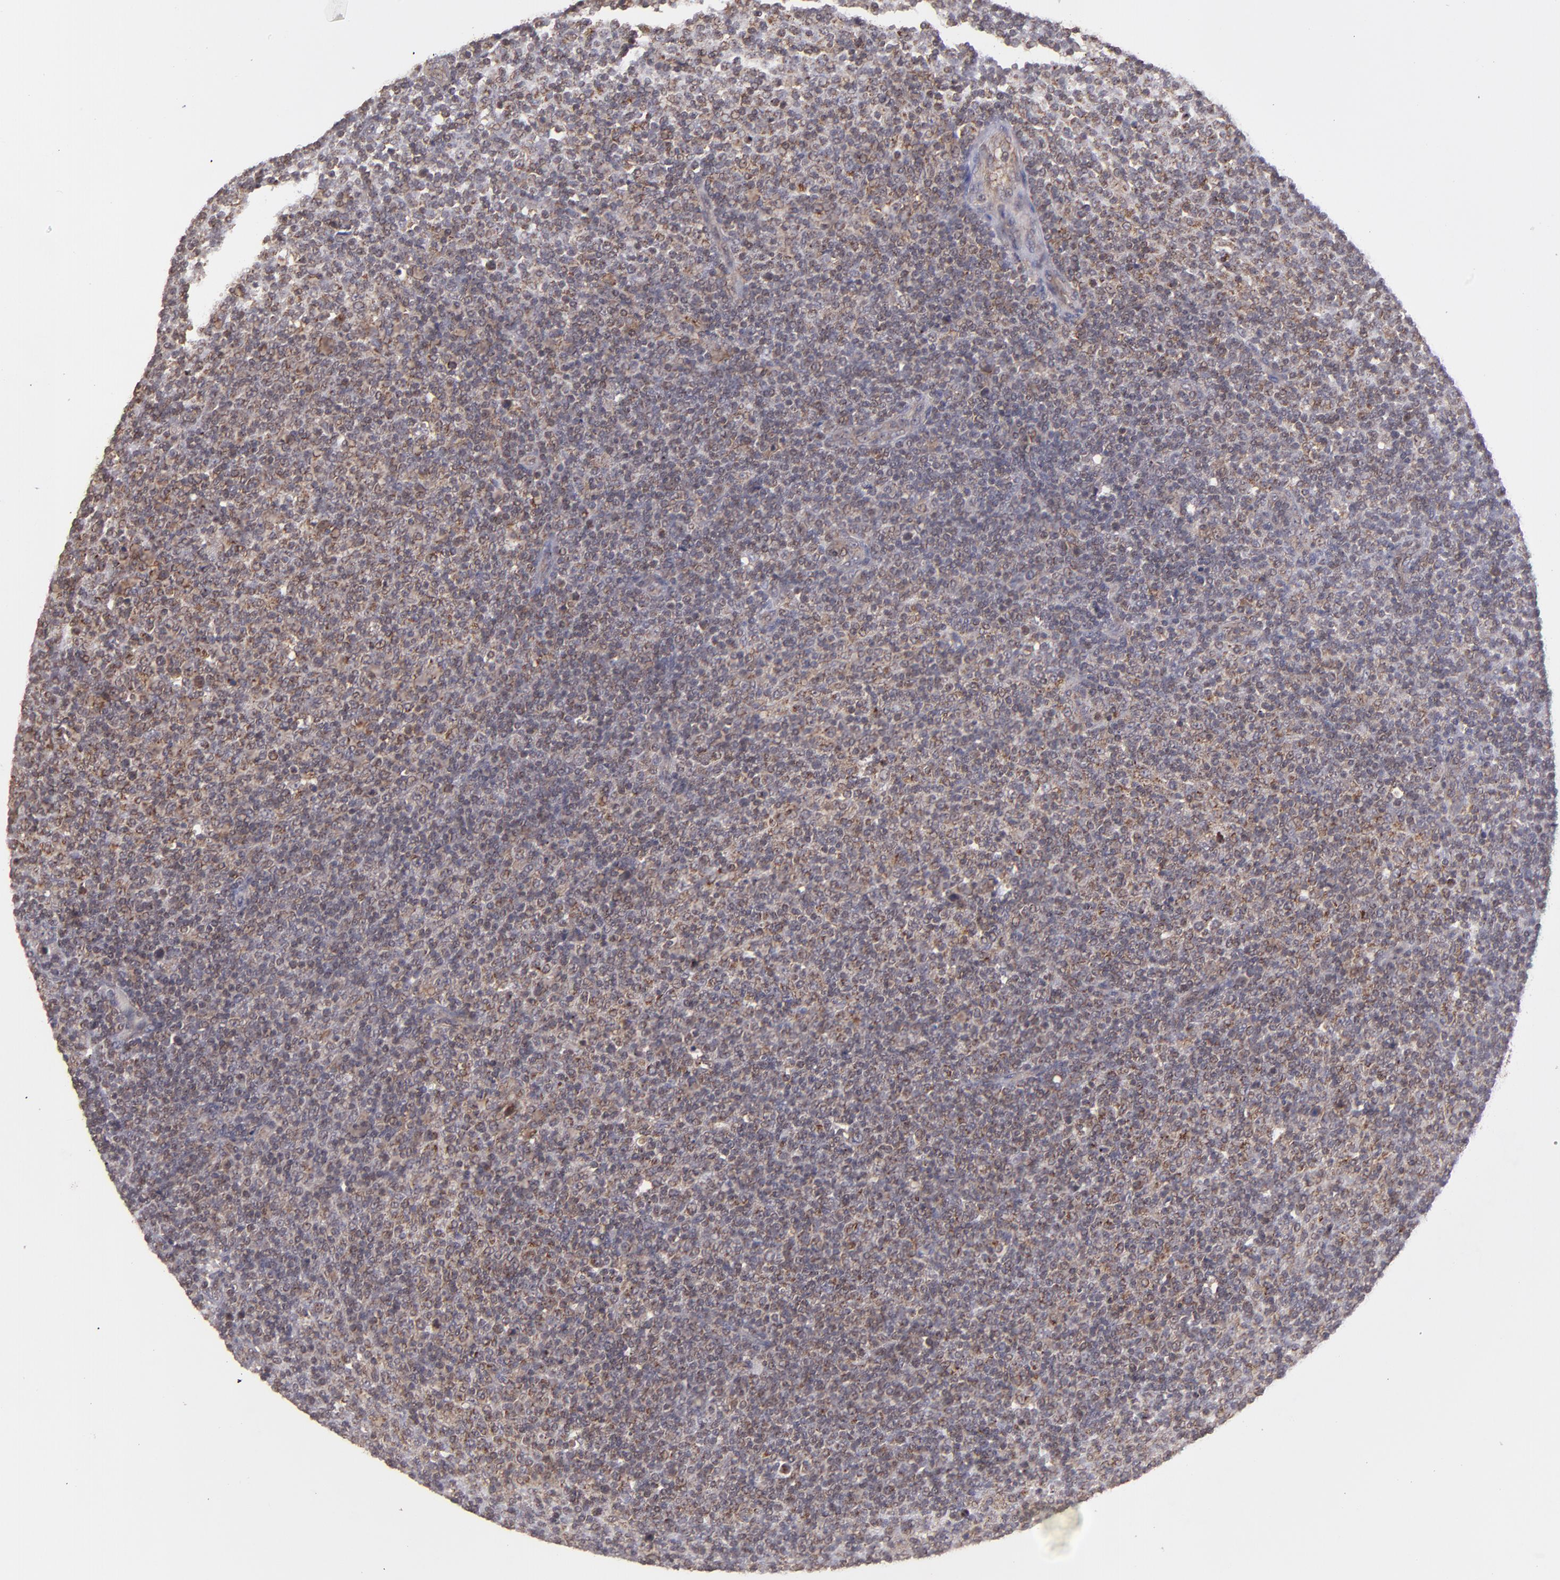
{"staining": {"intensity": "moderate", "quantity": ">75%", "location": "cytoplasmic/membranous"}, "tissue": "lymphoma", "cell_type": "Tumor cells", "image_type": "cancer", "snomed": [{"axis": "morphology", "description": "Malignant lymphoma, non-Hodgkin's type, Low grade"}, {"axis": "topography", "description": "Lymph node"}], "caption": "Human lymphoma stained with a brown dye exhibits moderate cytoplasmic/membranous positive staining in approximately >75% of tumor cells.", "gene": "ZFYVE1", "patient": {"sex": "male", "age": 70}}